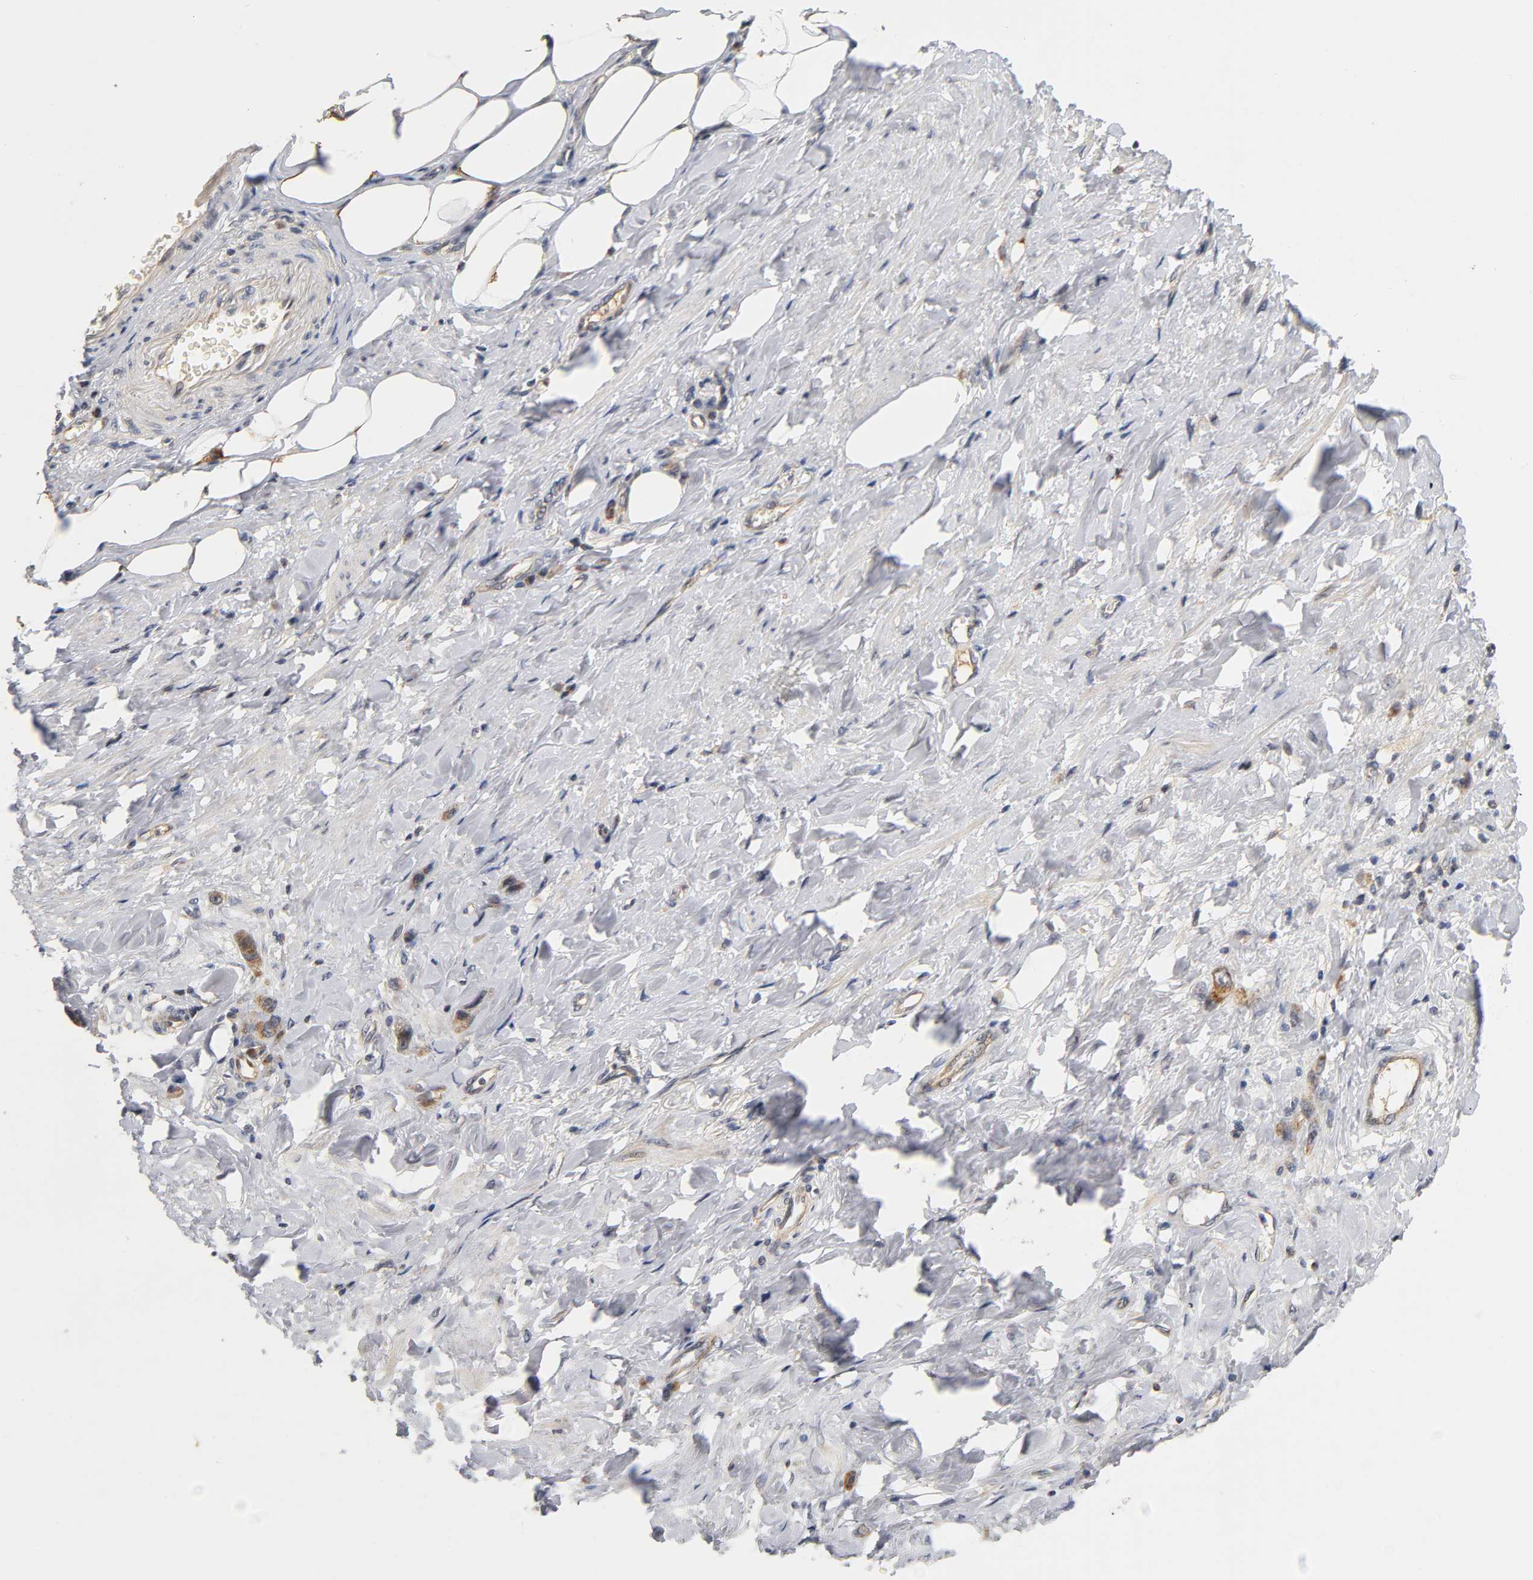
{"staining": {"intensity": "weak", "quantity": ">75%", "location": "cytoplasmic/membranous"}, "tissue": "stomach cancer", "cell_type": "Tumor cells", "image_type": "cancer", "snomed": [{"axis": "morphology", "description": "Adenocarcinoma, NOS"}, {"axis": "topography", "description": "Stomach"}], "caption": "The immunohistochemical stain highlights weak cytoplasmic/membranous staining in tumor cells of adenocarcinoma (stomach) tissue.", "gene": "NRP1", "patient": {"sex": "male", "age": 82}}